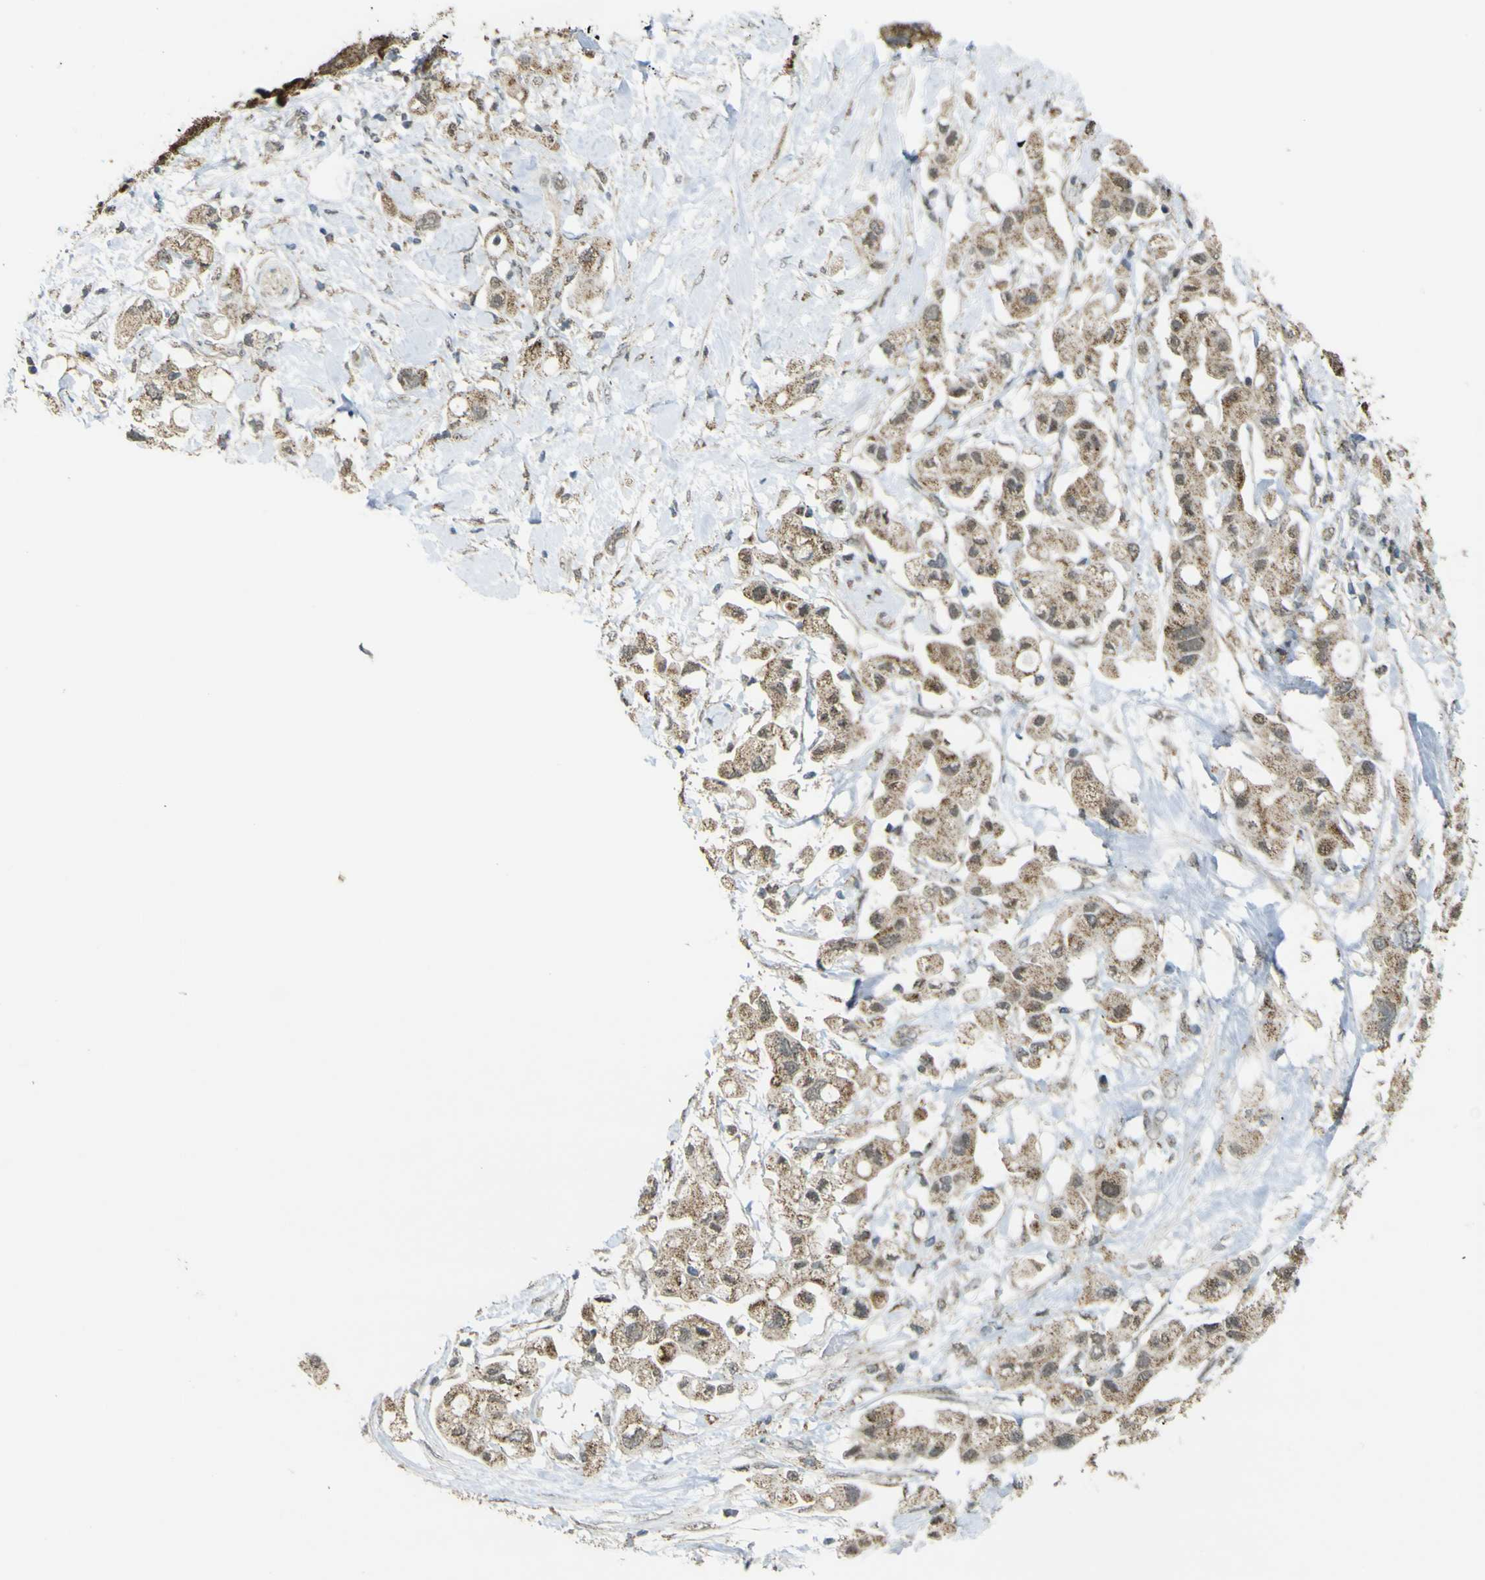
{"staining": {"intensity": "moderate", "quantity": ">75%", "location": "cytoplasmic/membranous"}, "tissue": "pancreatic cancer", "cell_type": "Tumor cells", "image_type": "cancer", "snomed": [{"axis": "morphology", "description": "Adenocarcinoma, NOS"}, {"axis": "topography", "description": "Pancreas"}], "caption": "Tumor cells show medium levels of moderate cytoplasmic/membranous staining in about >75% of cells in pancreatic cancer (adenocarcinoma).", "gene": "ACBD5", "patient": {"sex": "female", "age": 56}}